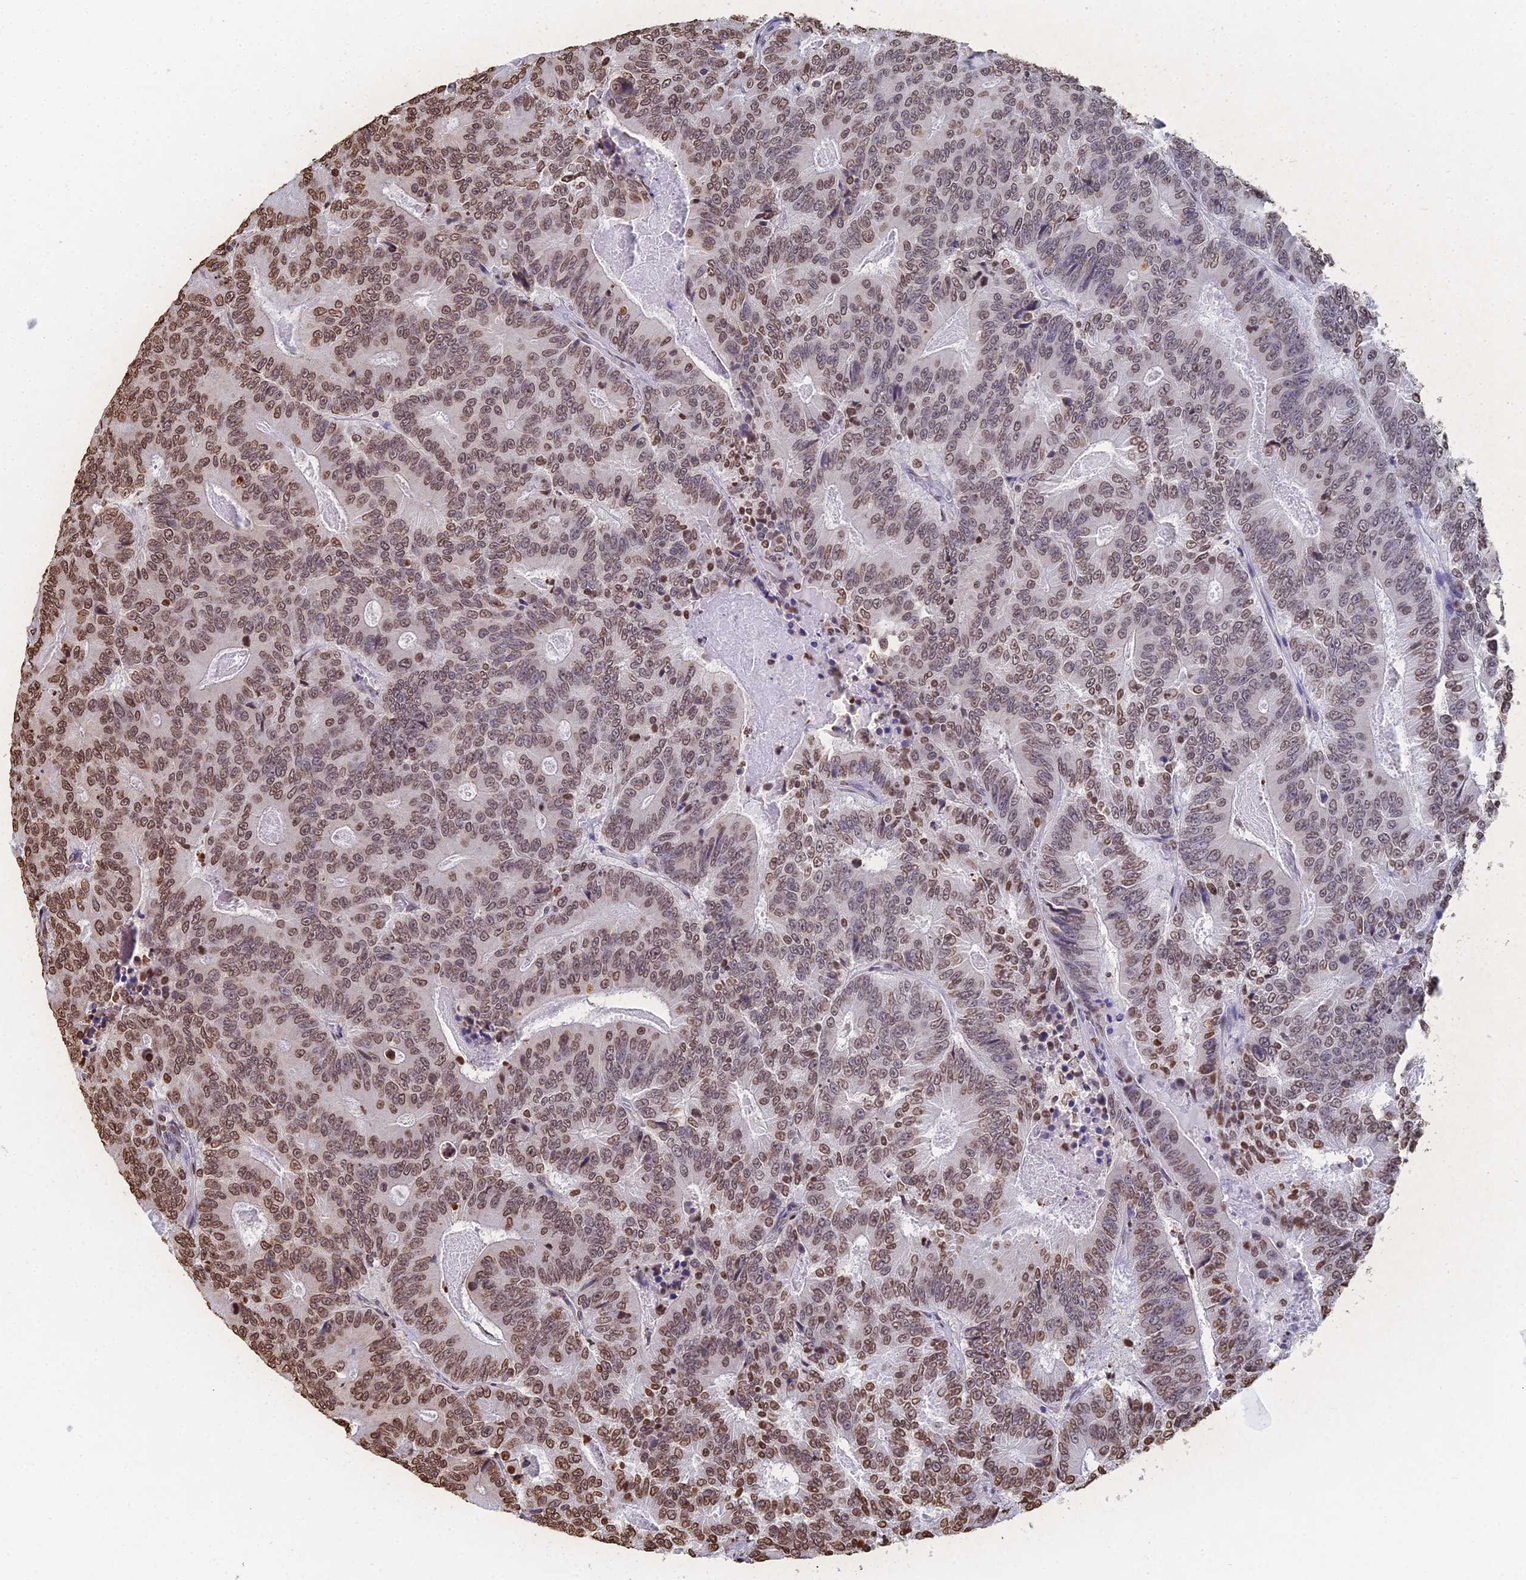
{"staining": {"intensity": "moderate", "quantity": "25%-75%", "location": "nuclear"}, "tissue": "colorectal cancer", "cell_type": "Tumor cells", "image_type": "cancer", "snomed": [{"axis": "morphology", "description": "Adenocarcinoma, NOS"}, {"axis": "topography", "description": "Colon"}], "caption": "This is a micrograph of immunohistochemistry (IHC) staining of colorectal cancer (adenocarcinoma), which shows moderate expression in the nuclear of tumor cells.", "gene": "GBP3", "patient": {"sex": "male", "age": 83}}